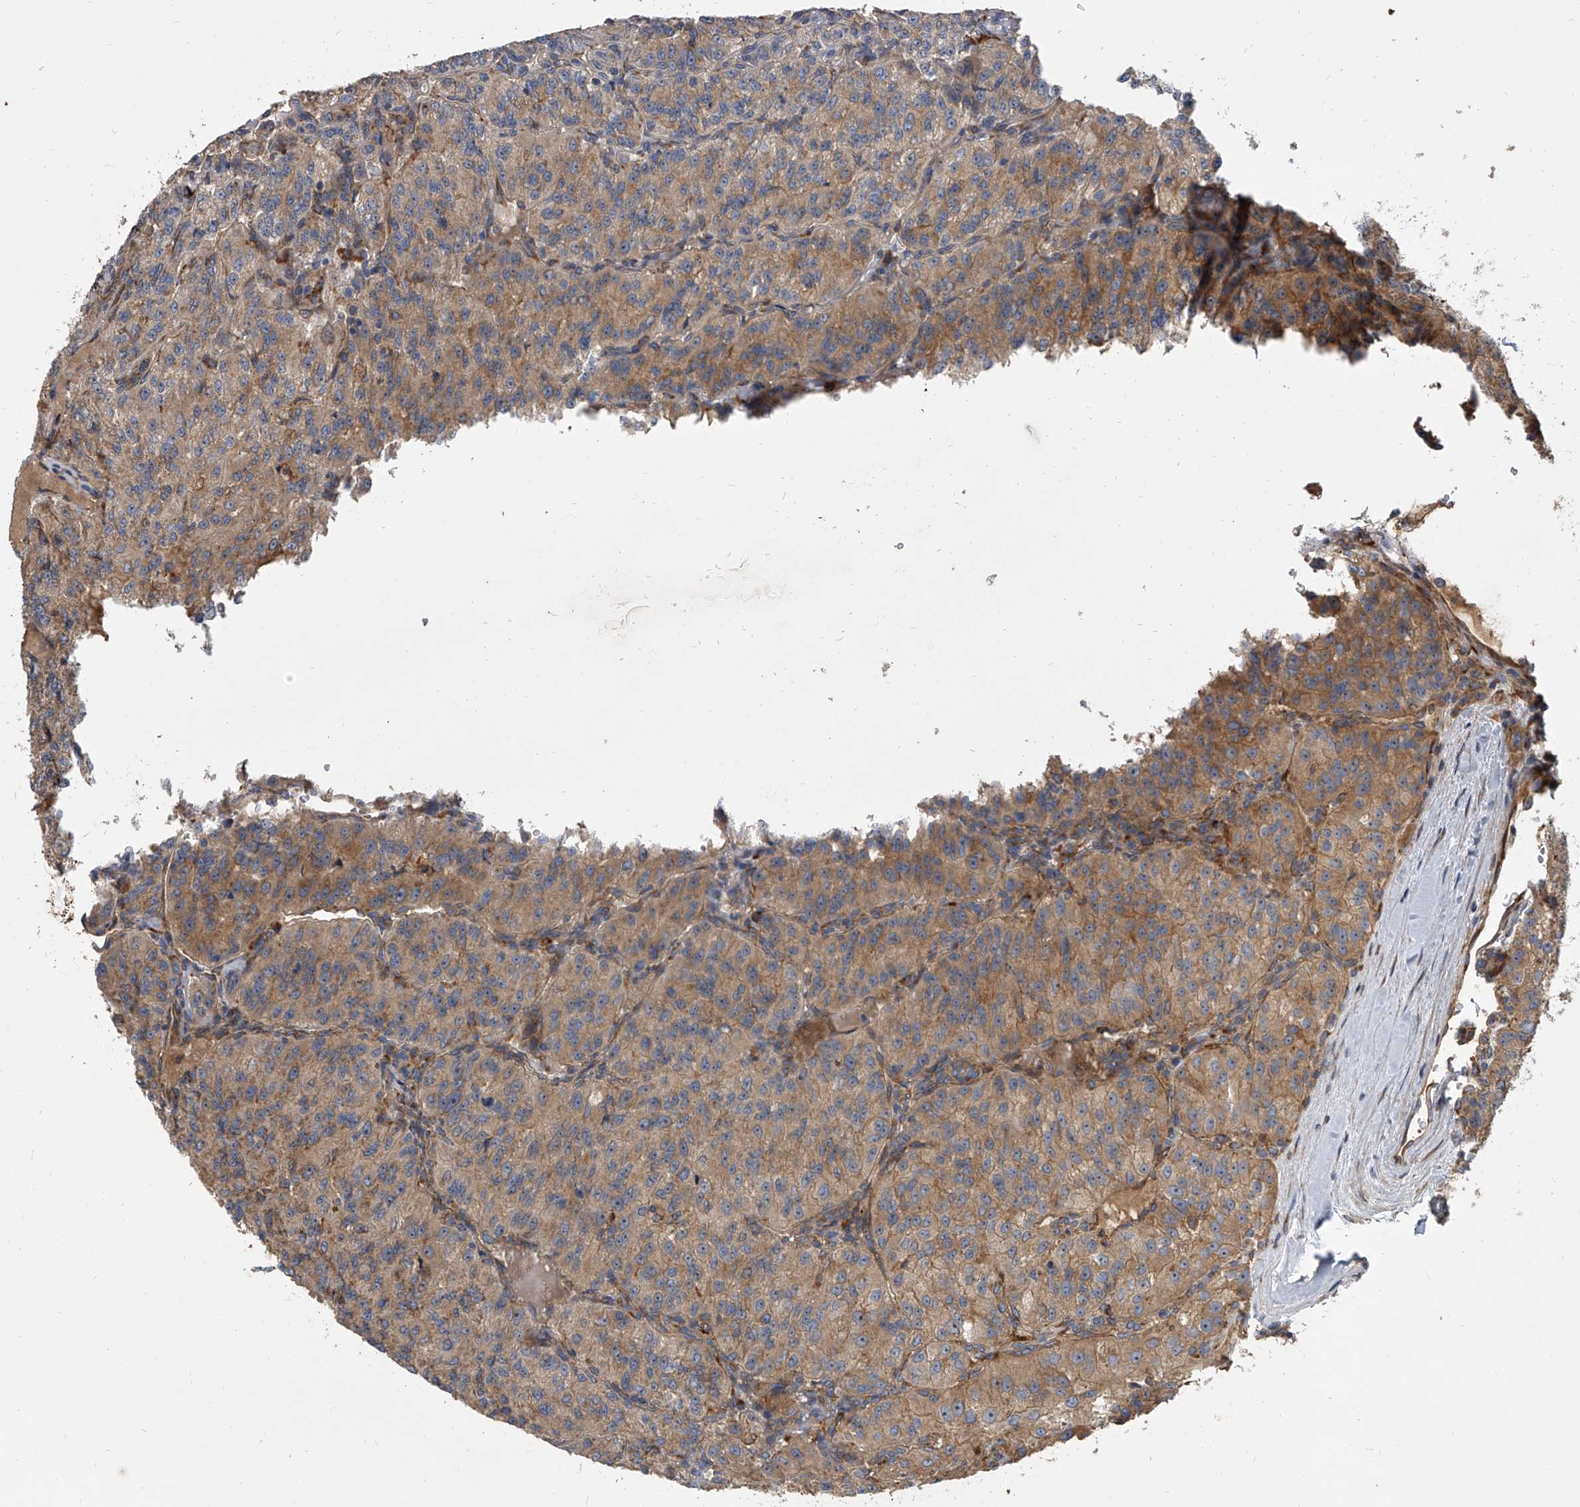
{"staining": {"intensity": "moderate", "quantity": ">75%", "location": "cytoplasmic/membranous"}, "tissue": "renal cancer", "cell_type": "Tumor cells", "image_type": "cancer", "snomed": [{"axis": "morphology", "description": "Adenocarcinoma, NOS"}, {"axis": "topography", "description": "Kidney"}], "caption": "The micrograph shows immunohistochemical staining of renal cancer (adenocarcinoma). There is moderate cytoplasmic/membranous staining is identified in about >75% of tumor cells.", "gene": "EXOC4", "patient": {"sex": "female", "age": 63}}